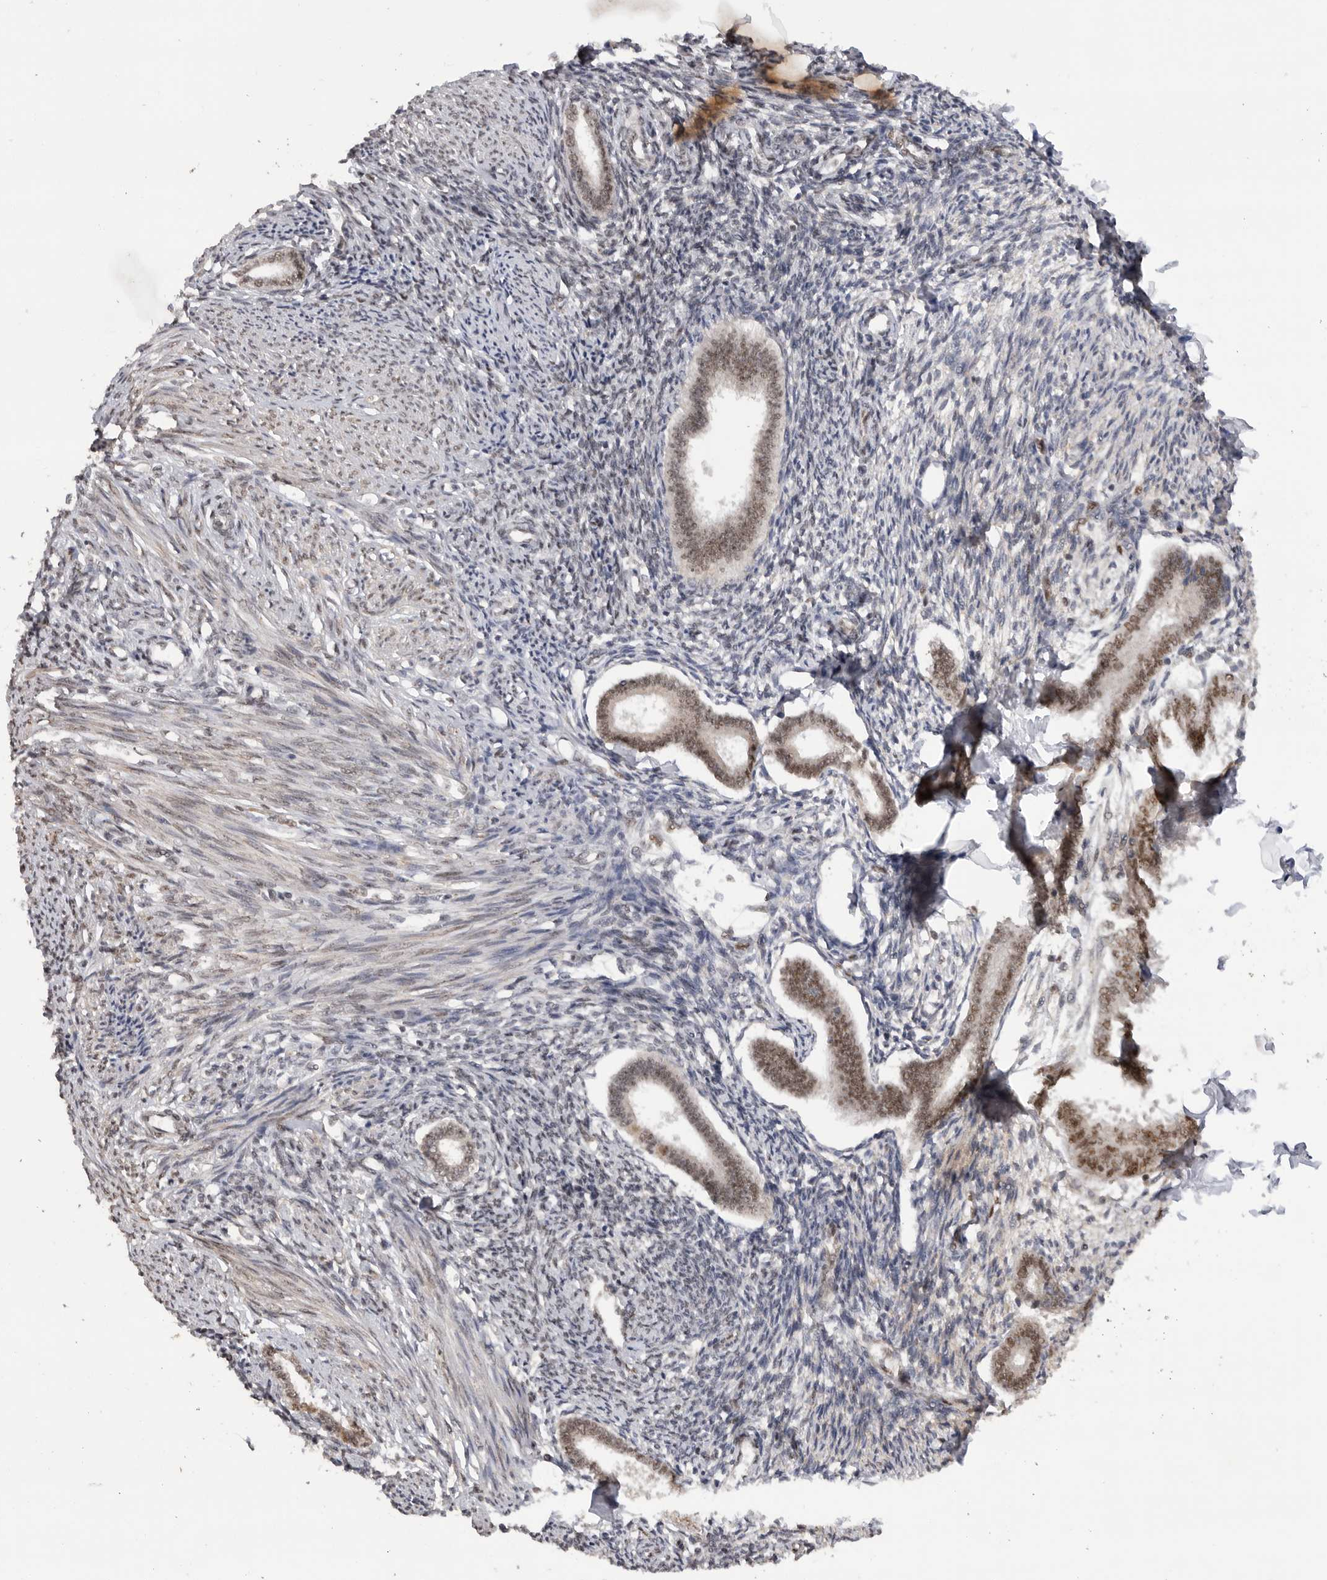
{"staining": {"intensity": "weak", "quantity": "<25%", "location": "nuclear"}, "tissue": "endometrium", "cell_type": "Cells in endometrial stroma", "image_type": "normal", "snomed": [{"axis": "morphology", "description": "Normal tissue, NOS"}, {"axis": "topography", "description": "Endometrium"}], "caption": "Immunohistochemistry histopathology image of unremarkable human endometrium stained for a protein (brown), which shows no staining in cells in endometrial stroma. Nuclei are stained in blue.", "gene": "PPP1R10", "patient": {"sex": "female", "age": 56}}